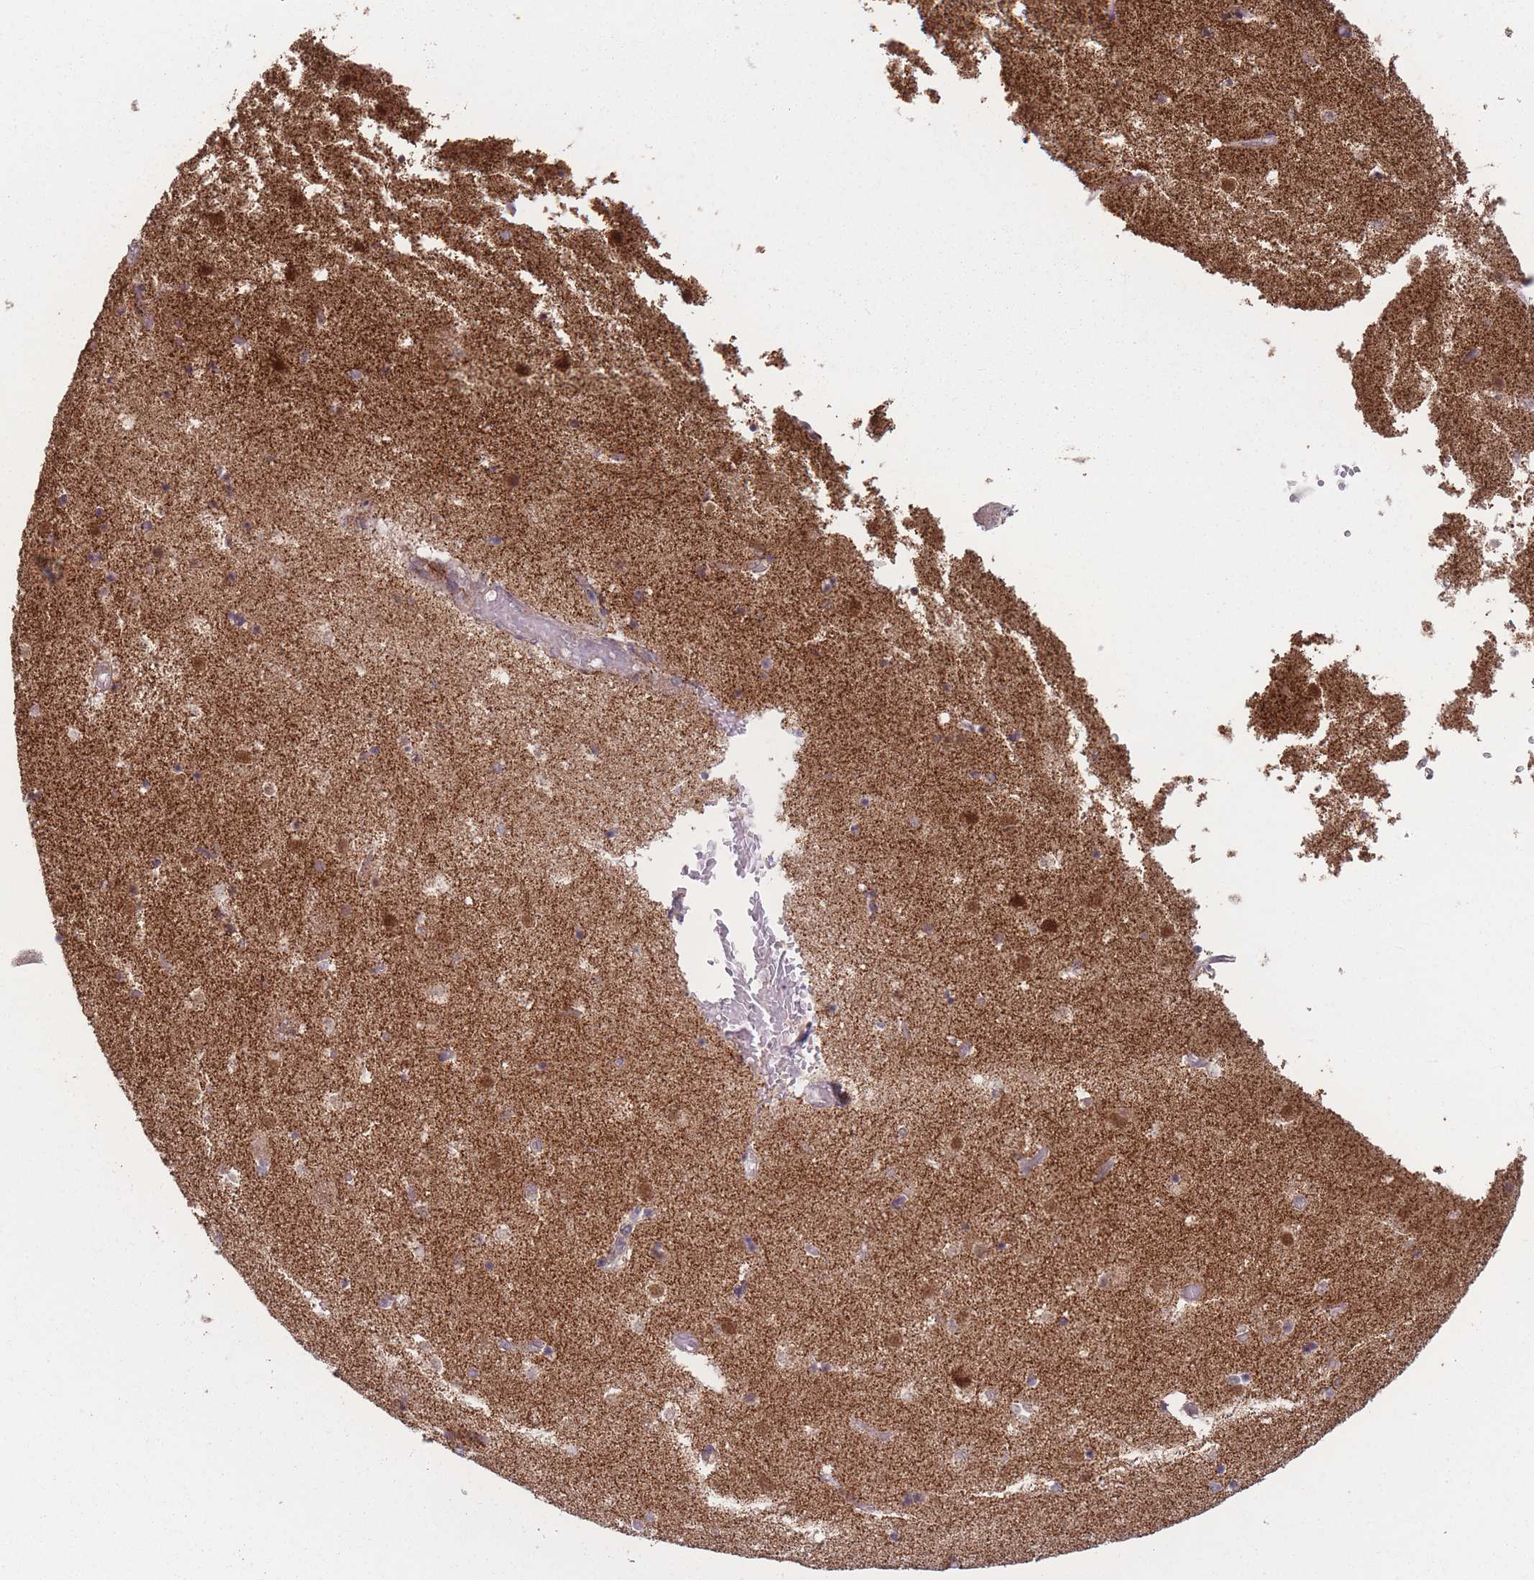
{"staining": {"intensity": "negative", "quantity": "none", "location": "none"}, "tissue": "caudate", "cell_type": "Glial cells", "image_type": "normal", "snomed": [{"axis": "morphology", "description": "Normal tissue, NOS"}, {"axis": "topography", "description": "Lateral ventricle wall"}], "caption": "The photomicrograph displays no significant staining in glial cells of caudate. (Brightfield microscopy of DAB (3,3'-diaminobenzidine) IHC at high magnification).", "gene": "OR10Q1", "patient": {"sex": "female", "age": 52}}